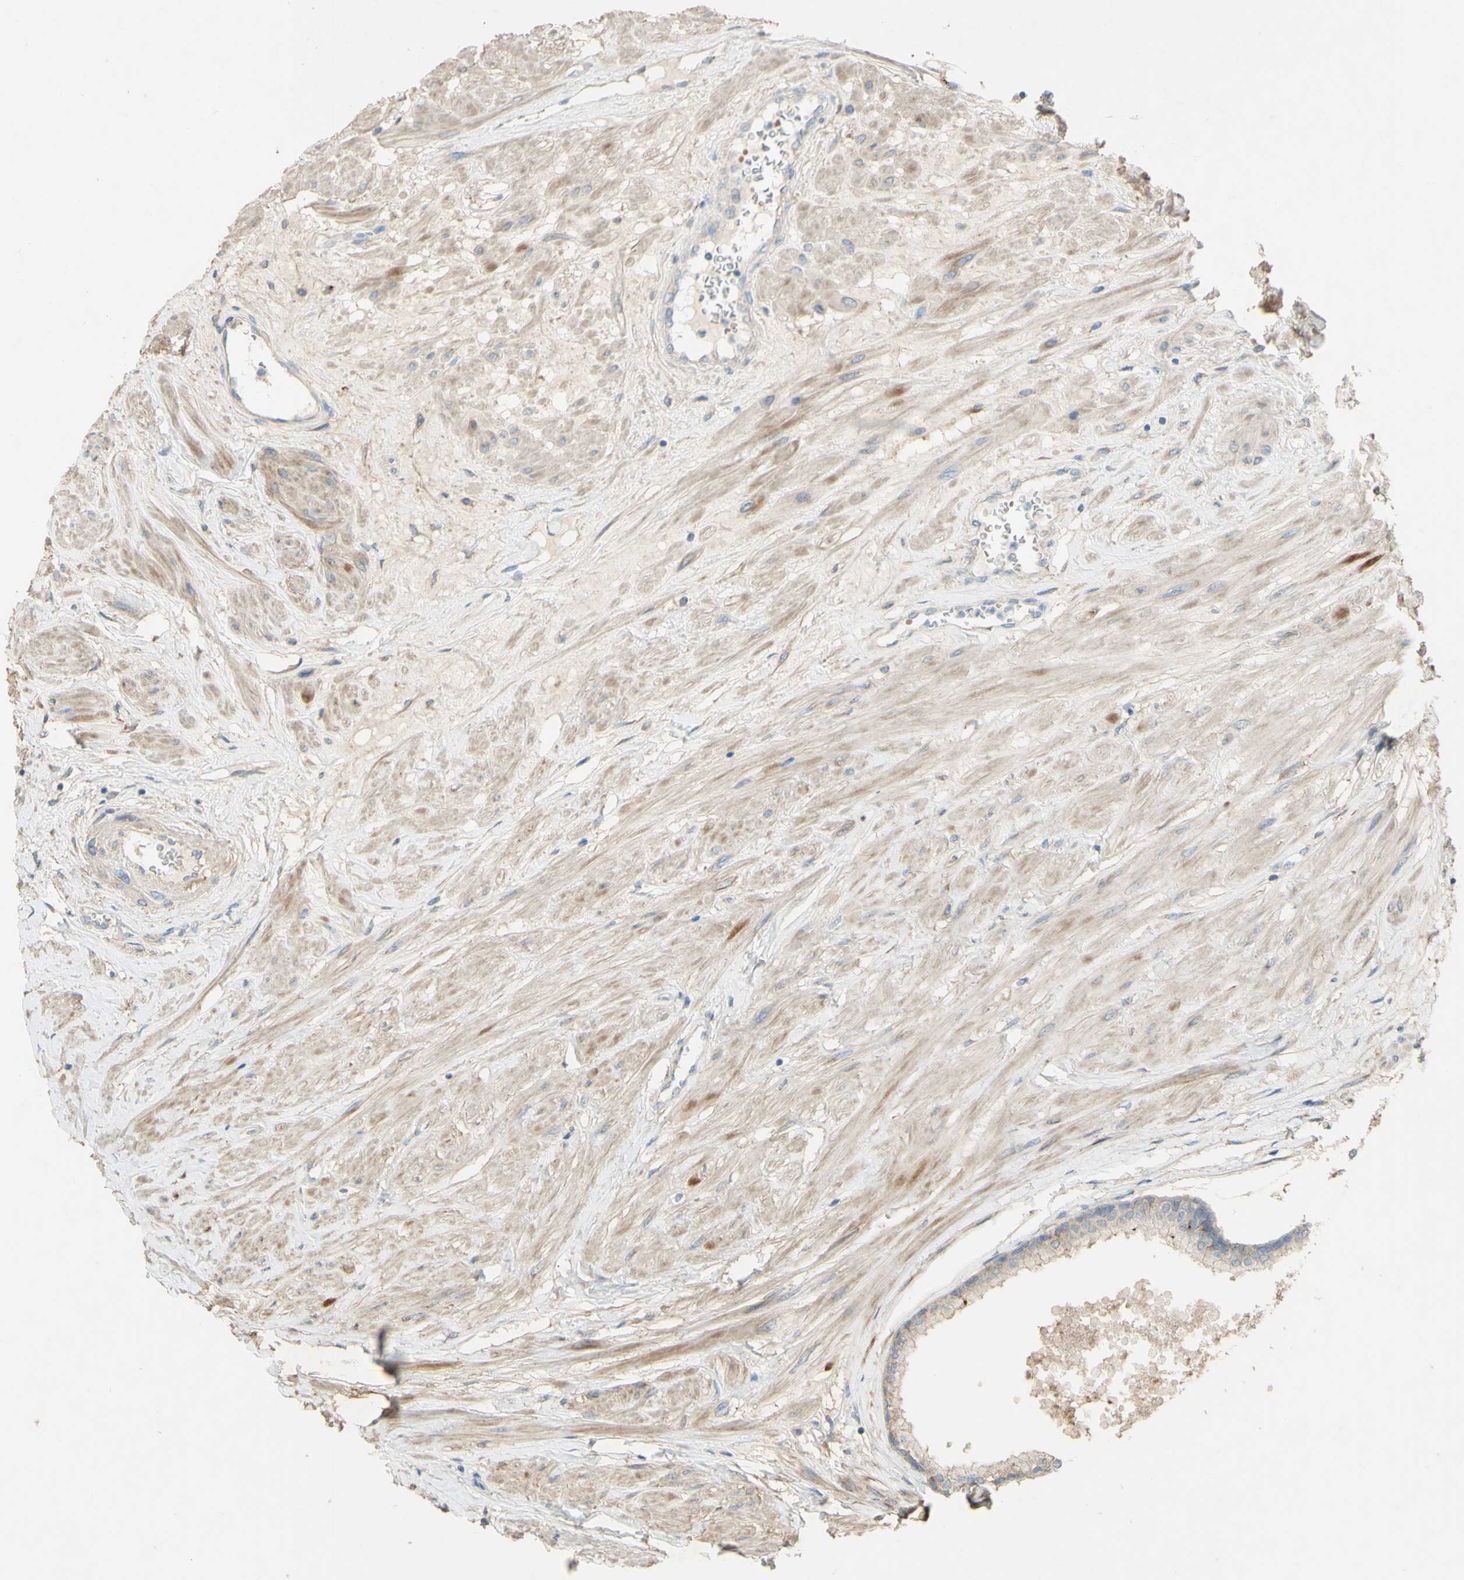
{"staining": {"intensity": "weak", "quantity": "25%-75%", "location": "cytoplasmic/membranous"}, "tissue": "prostate", "cell_type": "Glandular cells", "image_type": "normal", "snomed": [{"axis": "morphology", "description": "Normal tissue, NOS"}, {"axis": "topography", "description": "Prostate"}, {"axis": "topography", "description": "Seminal veicle"}], "caption": "Immunohistochemical staining of unremarkable human prostate displays low levels of weak cytoplasmic/membranous positivity in approximately 25%-75% of glandular cells. Nuclei are stained in blue.", "gene": "DKK3", "patient": {"sex": "male", "age": 60}}